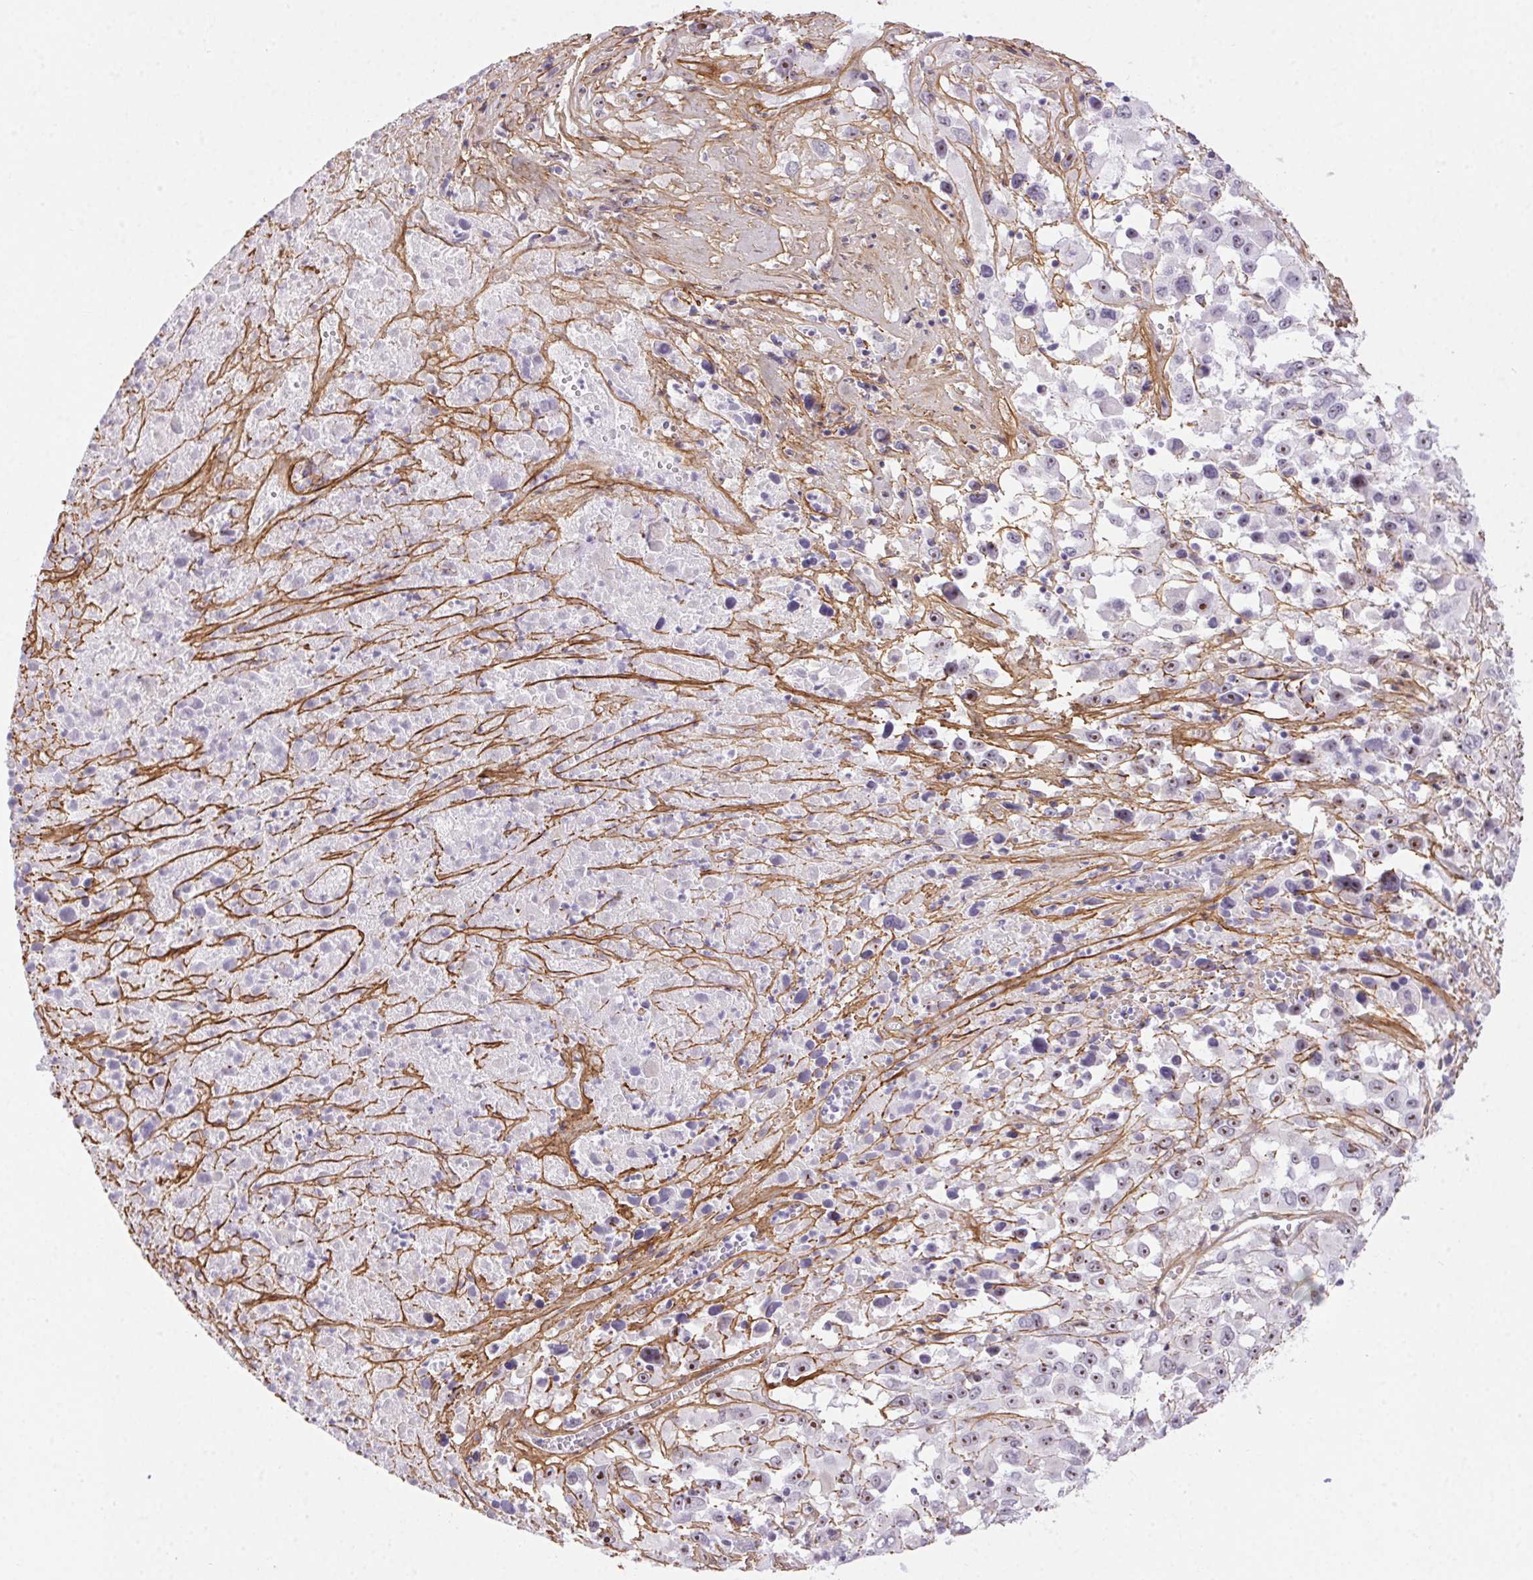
{"staining": {"intensity": "moderate", "quantity": "<25%", "location": "nuclear"}, "tissue": "melanoma", "cell_type": "Tumor cells", "image_type": "cancer", "snomed": [{"axis": "morphology", "description": "Malignant melanoma, Metastatic site"}, {"axis": "topography", "description": "Soft tissue"}], "caption": "Tumor cells display low levels of moderate nuclear expression in approximately <25% of cells in malignant melanoma (metastatic site). Nuclei are stained in blue.", "gene": "PDZD2", "patient": {"sex": "male", "age": 50}}